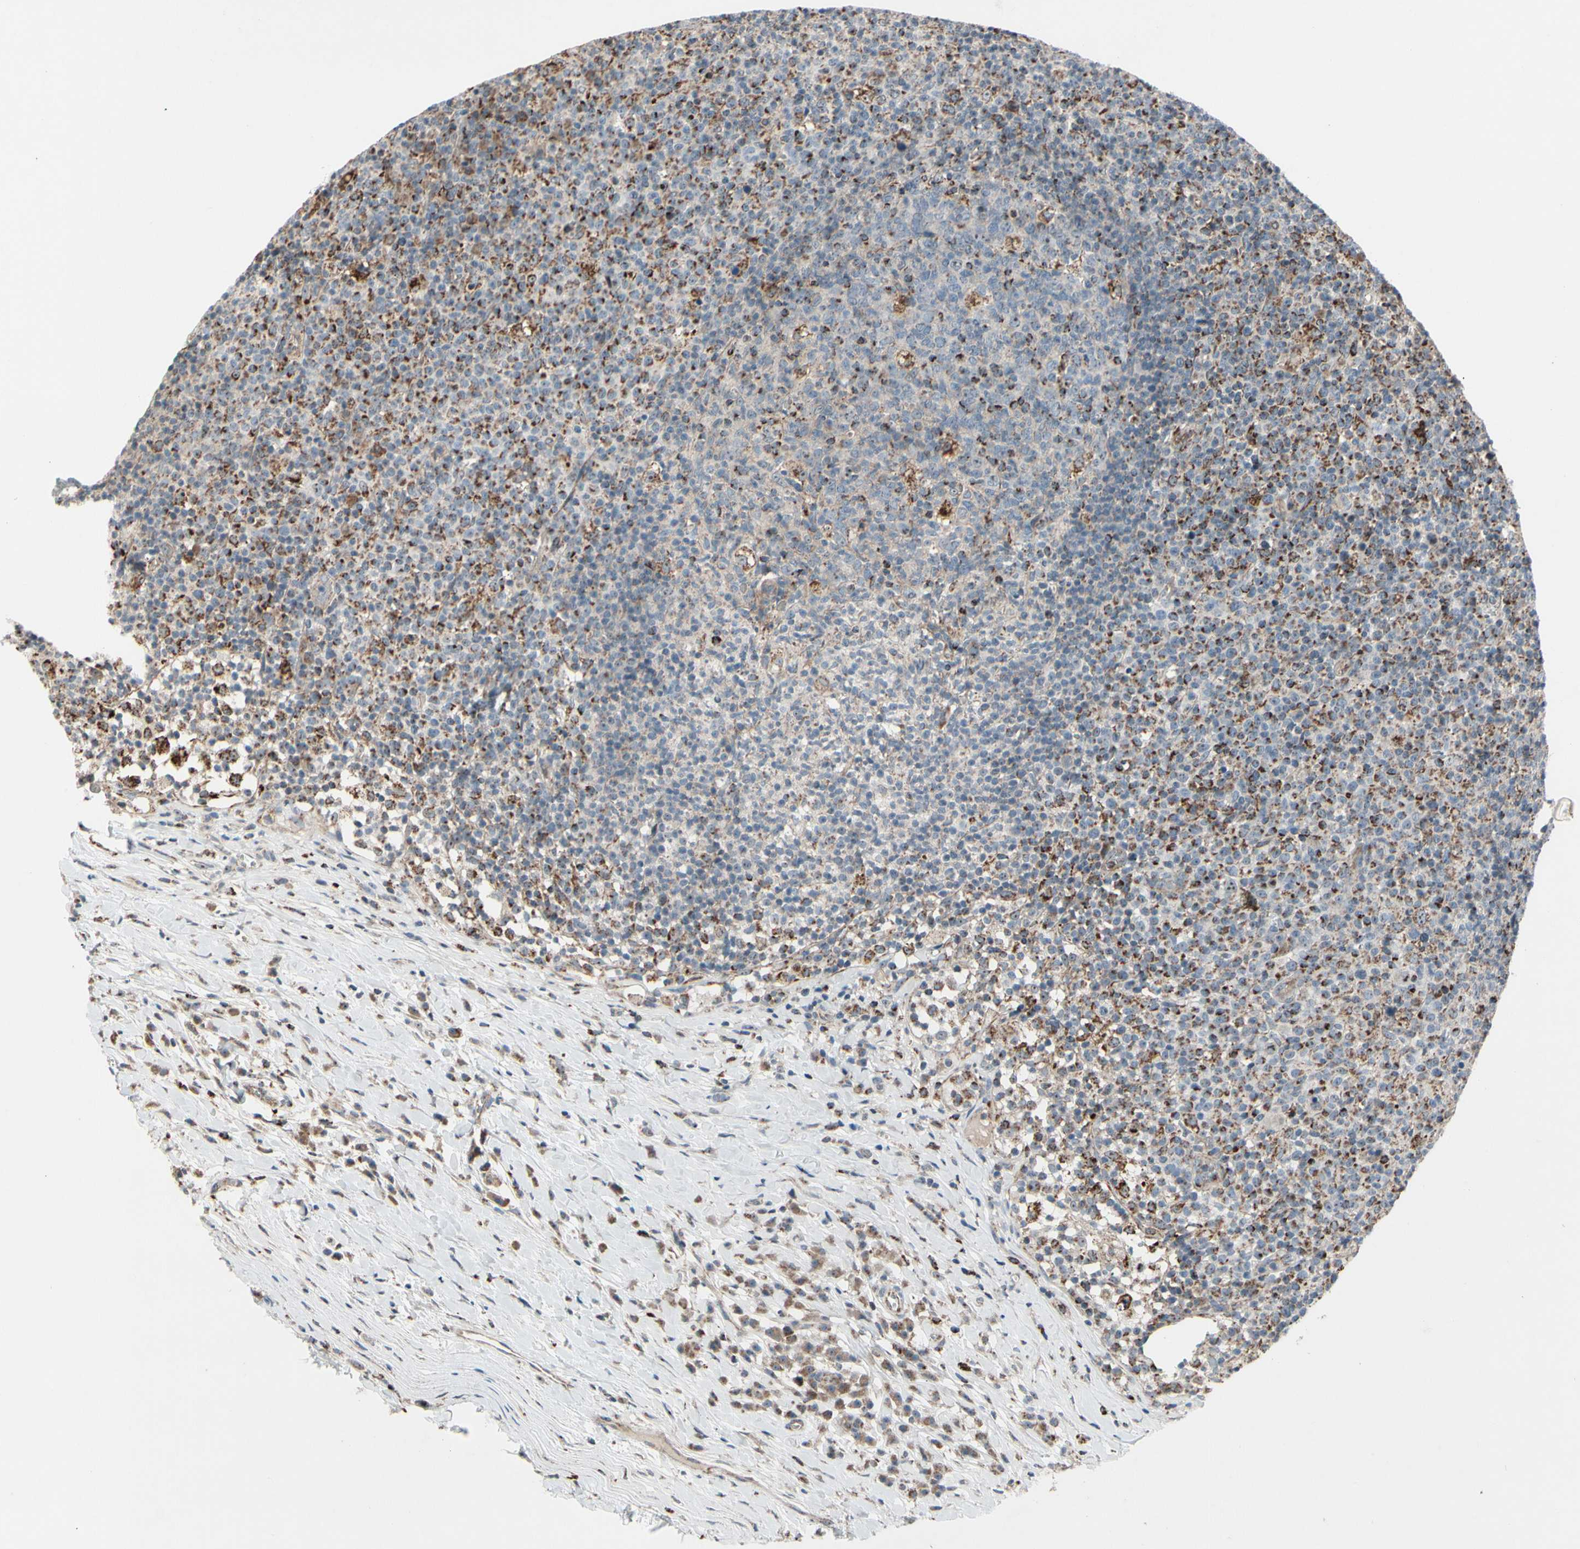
{"staining": {"intensity": "weak", "quantity": ">75%", "location": "cytoplasmic/membranous"}, "tissue": "lymph node", "cell_type": "Germinal center cells", "image_type": "normal", "snomed": [{"axis": "morphology", "description": "Normal tissue, NOS"}, {"axis": "morphology", "description": "Inflammation, NOS"}, {"axis": "topography", "description": "Lymph node"}], "caption": "Immunohistochemistry (IHC) staining of unremarkable lymph node, which exhibits low levels of weak cytoplasmic/membranous staining in about >75% of germinal center cells indicating weak cytoplasmic/membranous protein staining. The staining was performed using DAB (brown) for protein detection and nuclei were counterstained in hematoxylin (blue).", "gene": "CPT1A", "patient": {"sex": "male", "age": 55}}